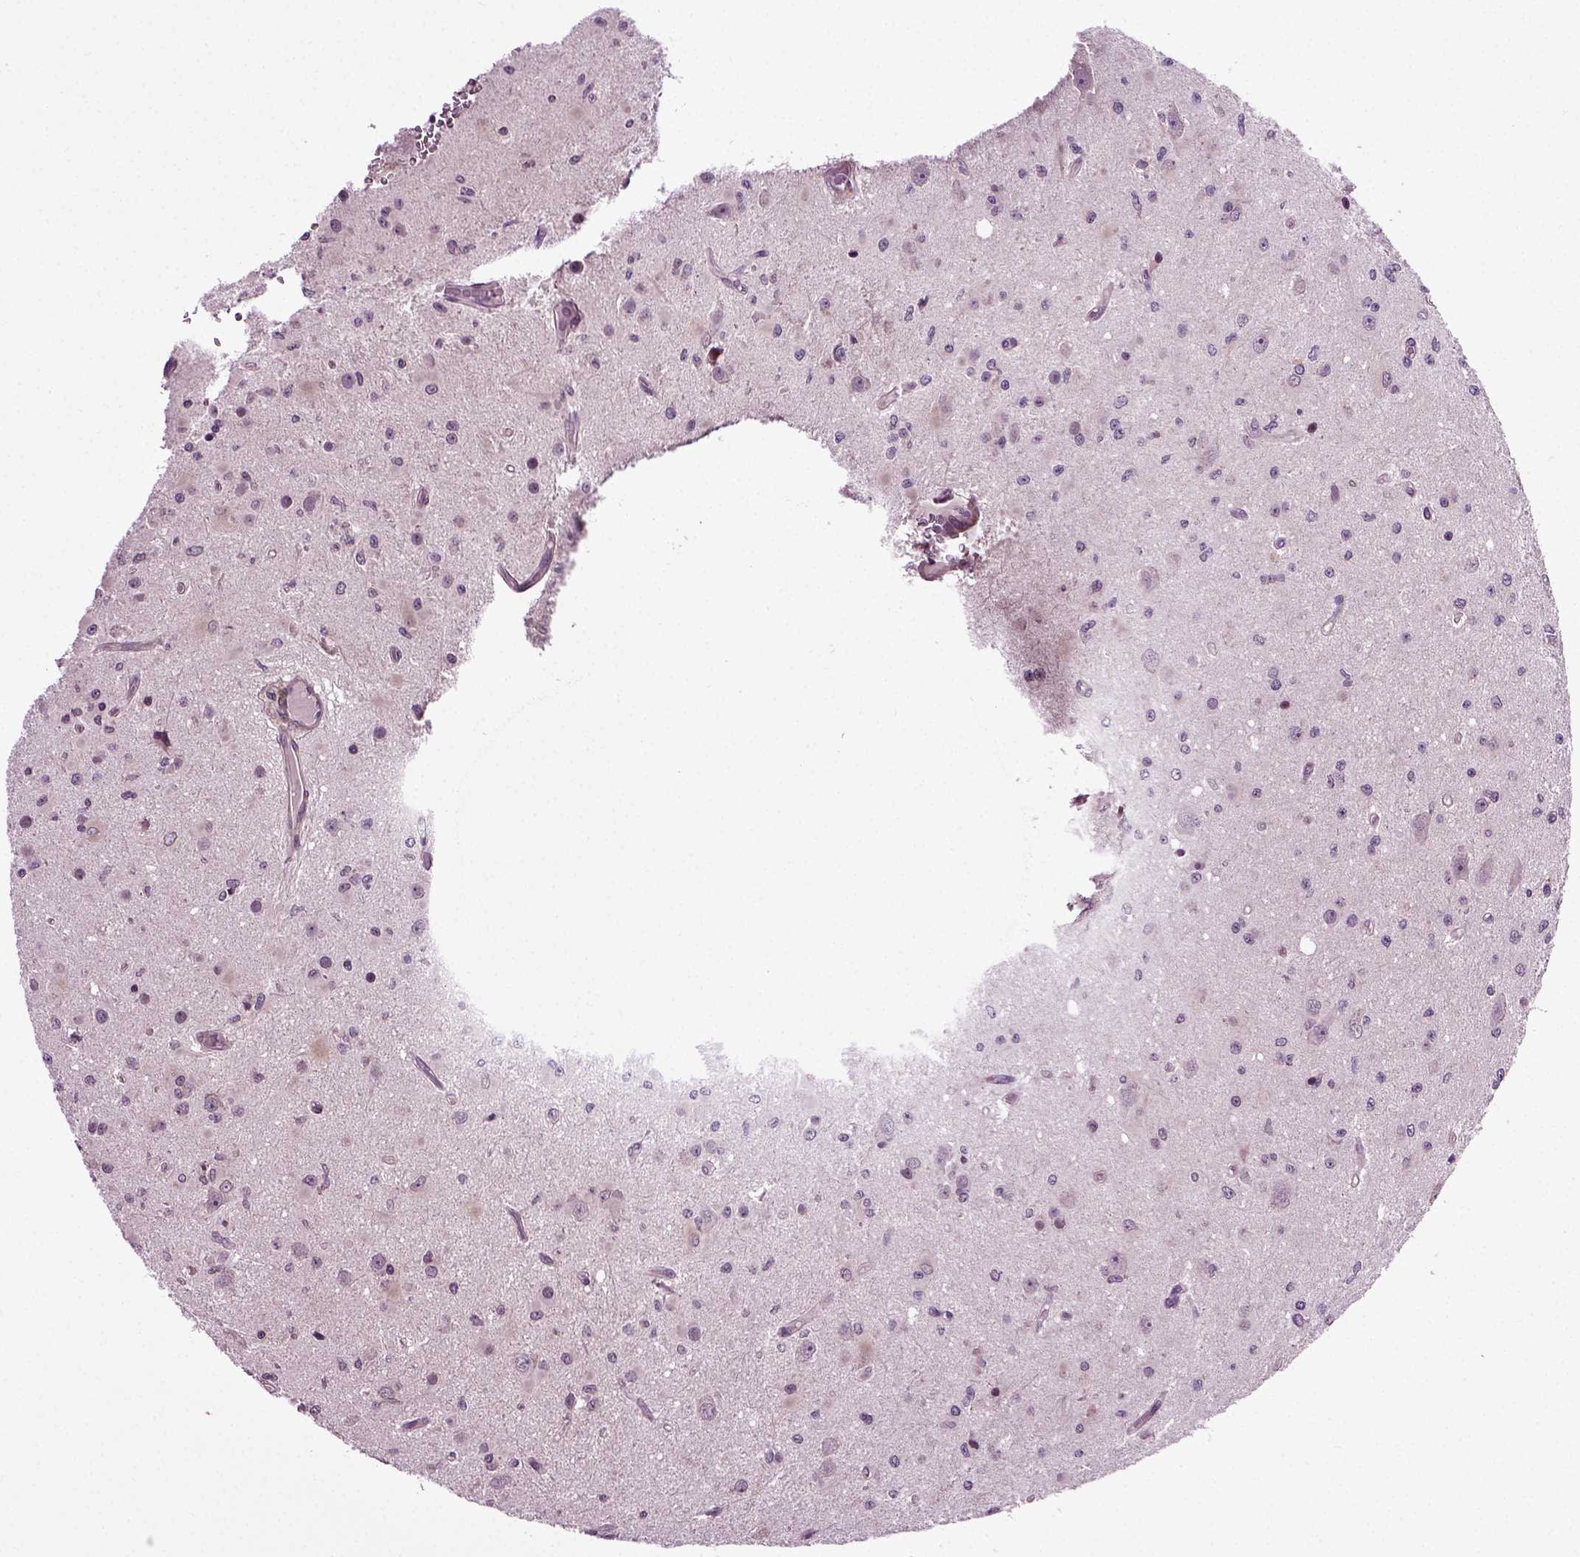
{"staining": {"intensity": "negative", "quantity": "none", "location": "none"}, "tissue": "glioma", "cell_type": "Tumor cells", "image_type": "cancer", "snomed": [{"axis": "morphology", "description": "Glioma, malignant, Low grade"}, {"axis": "topography", "description": "Brain"}], "caption": "Photomicrograph shows no significant protein staining in tumor cells of malignant glioma (low-grade).", "gene": "KNSTRN", "patient": {"sex": "female", "age": 45}}